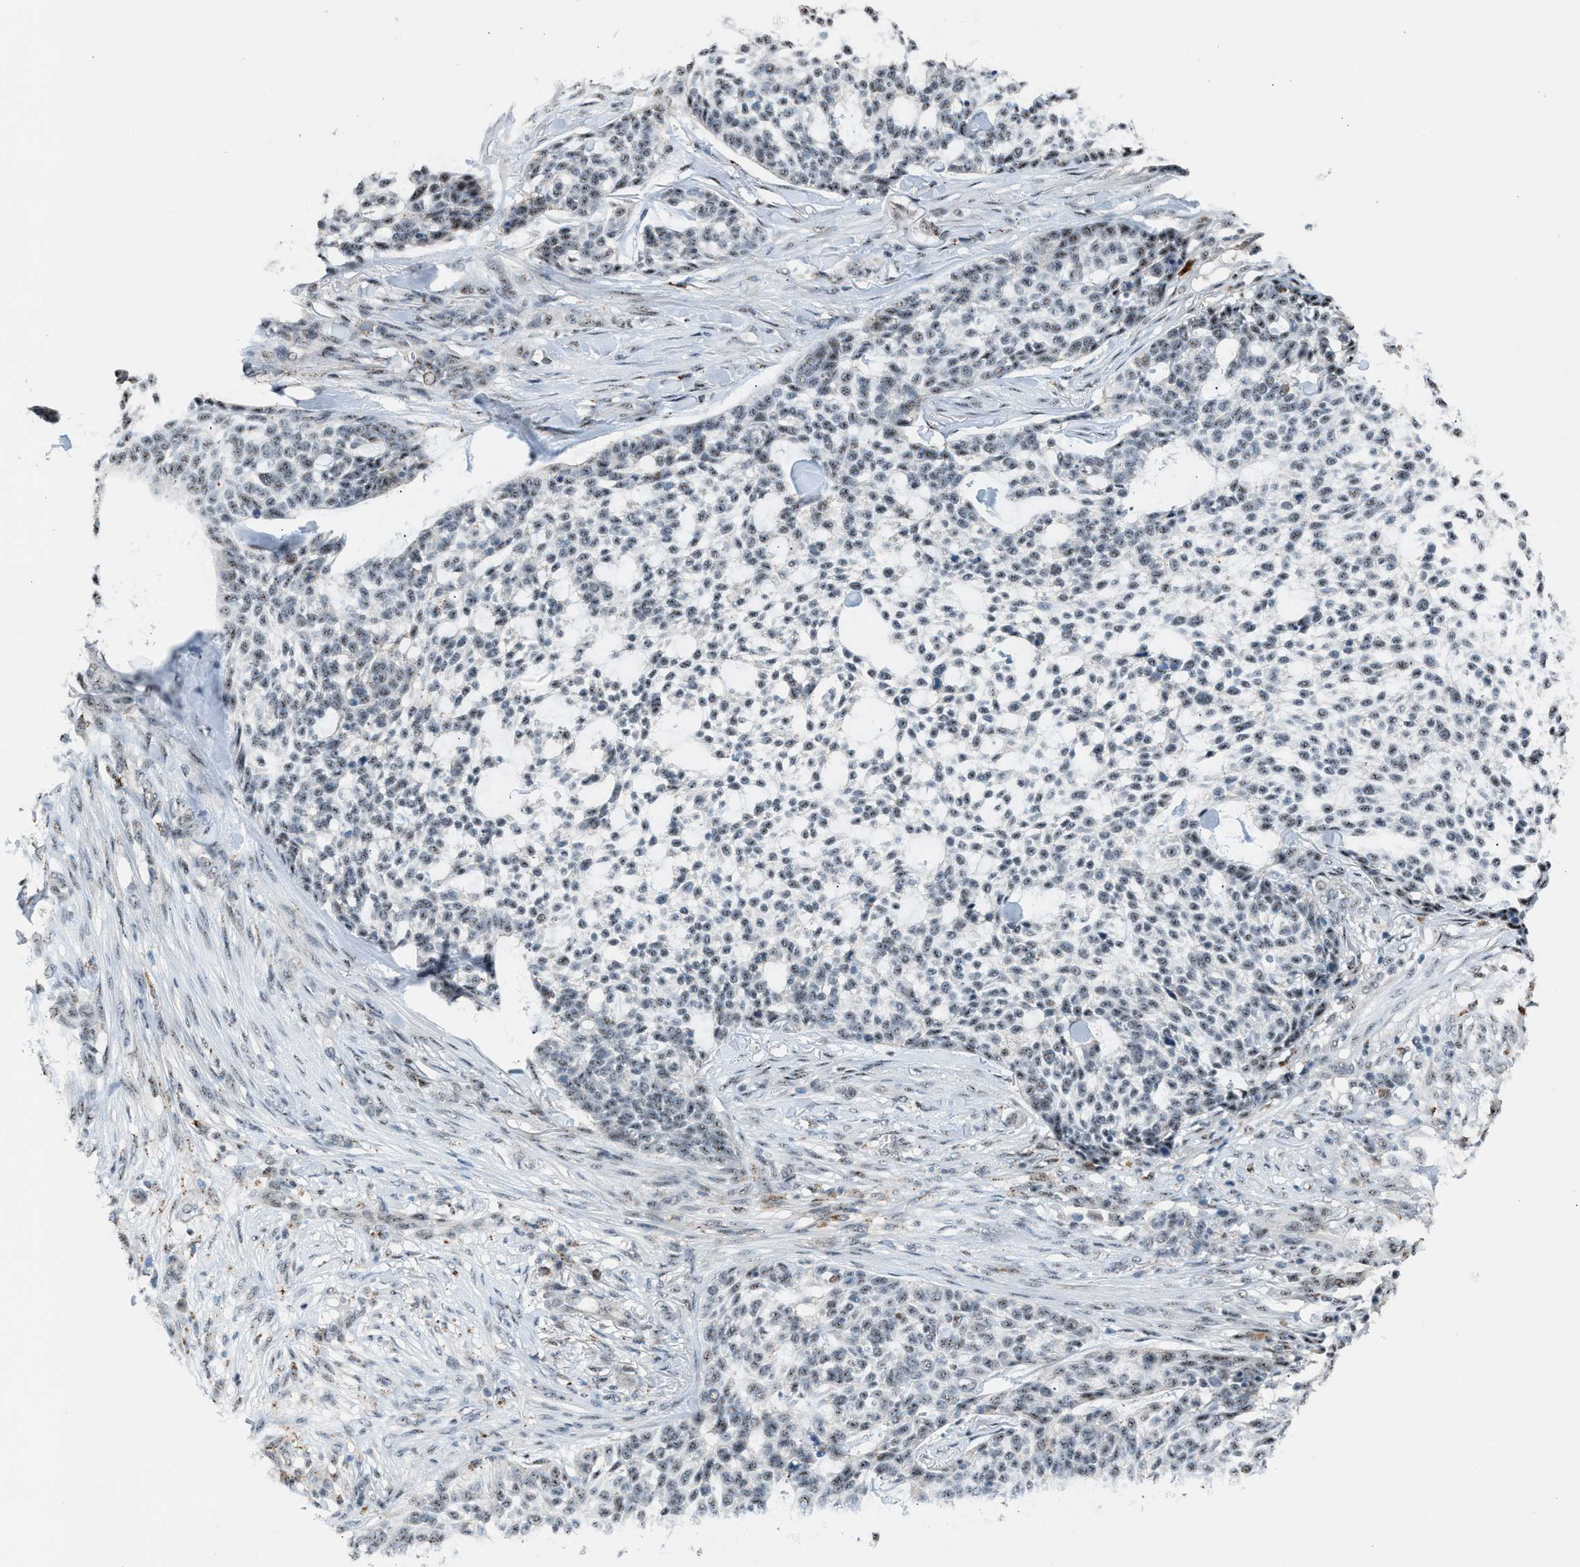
{"staining": {"intensity": "weak", "quantity": "<25%", "location": "nuclear"}, "tissue": "skin cancer", "cell_type": "Tumor cells", "image_type": "cancer", "snomed": [{"axis": "morphology", "description": "Basal cell carcinoma"}, {"axis": "topography", "description": "Skin"}], "caption": "Tumor cells show no significant protein staining in basal cell carcinoma (skin).", "gene": "CENPP", "patient": {"sex": "female", "age": 64}}